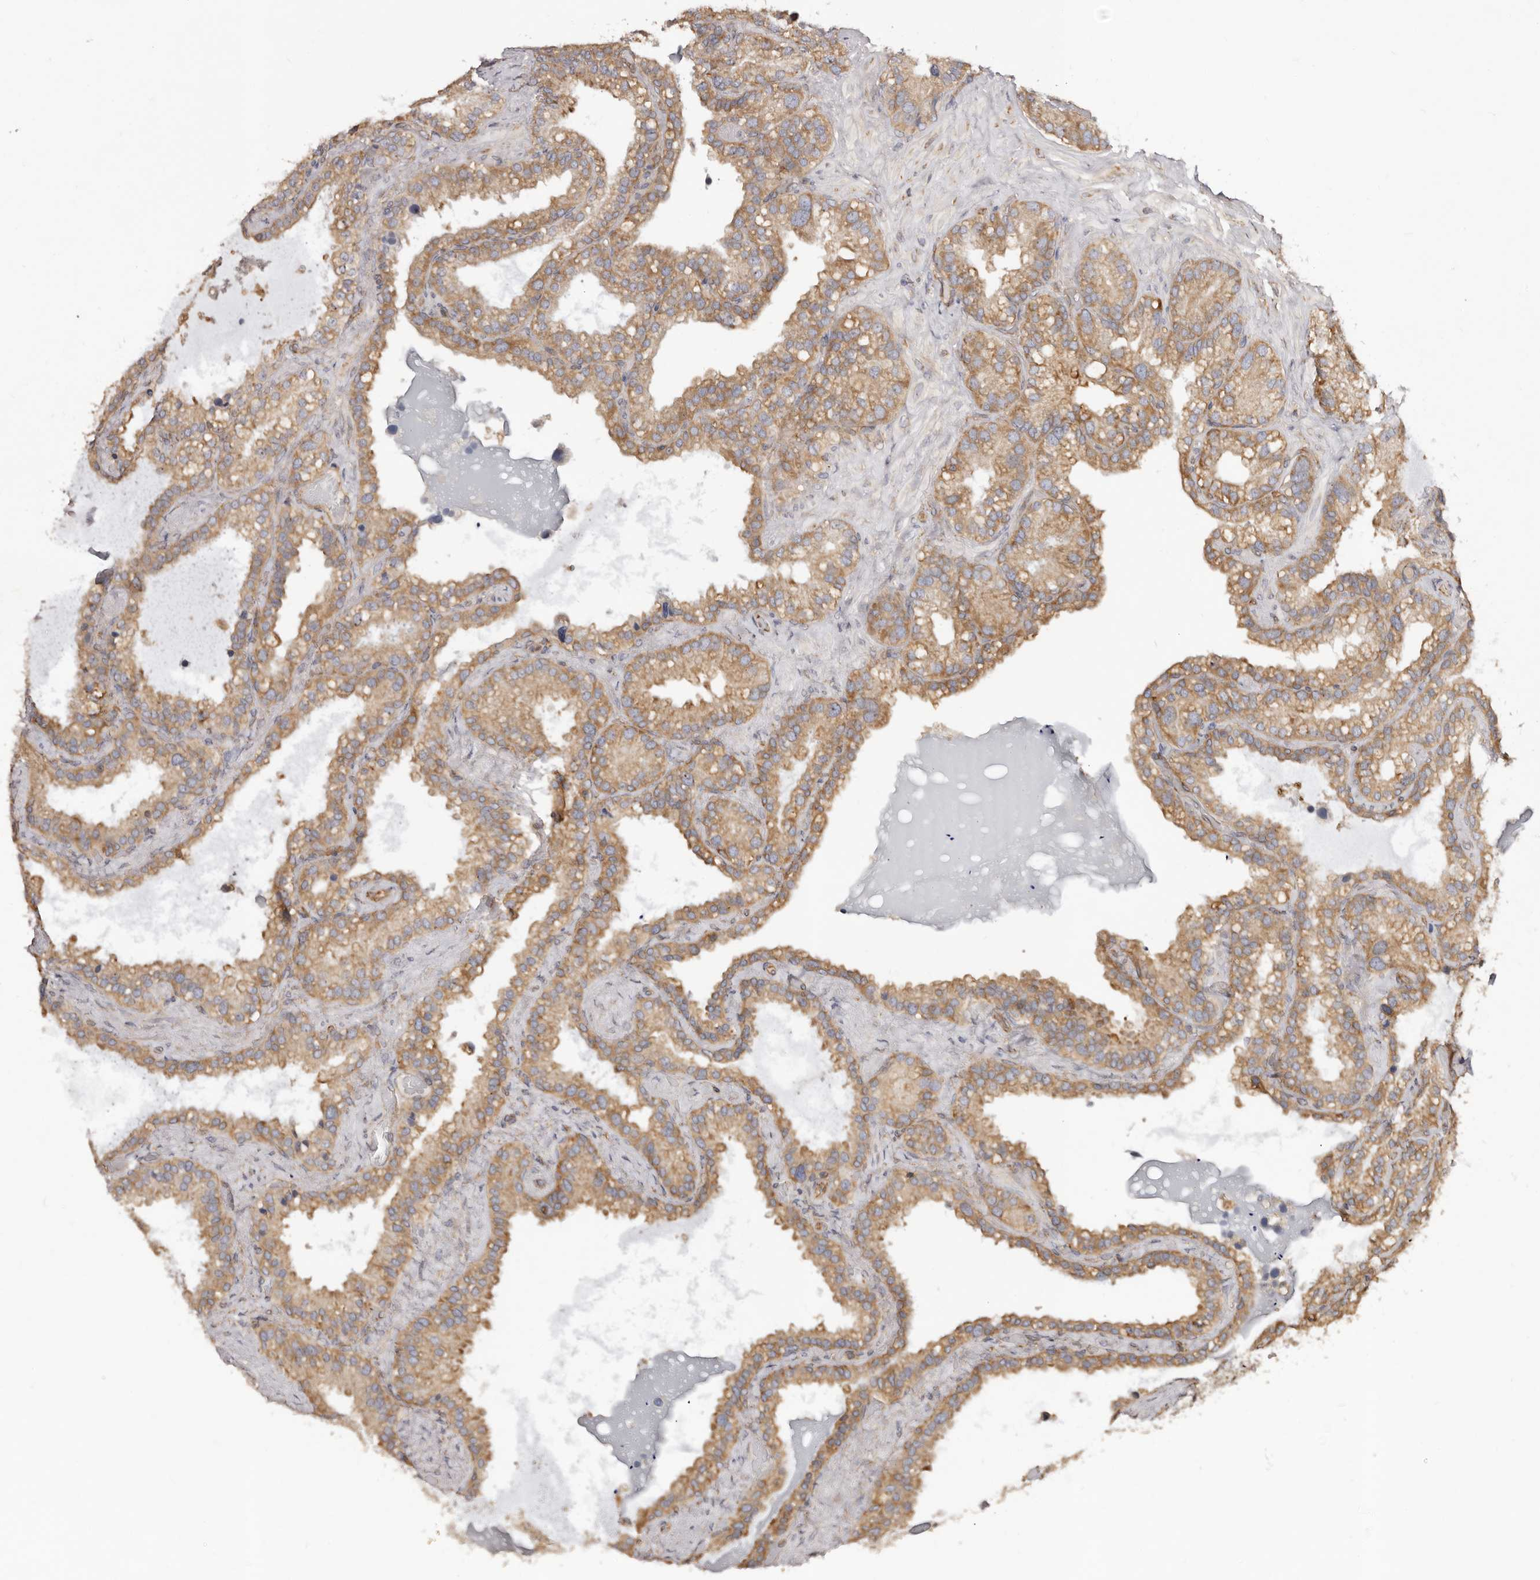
{"staining": {"intensity": "moderate", "quantity": ">75%", "location": "cytoplasmic/membranous"}, "tissue": "seminal vesicle", "cell_type": "Glandular cells", "image_type": "normal", "snomed": [{"axis": "morphology", "description": "Normal tissue, NOS"}, {"axis": "topography", "description": "Prostate"}, {"axis": "topography", "description": "Seminal veicle"}], "caption": "Immunohistochemical staining of unremarkable human seminal vesicle reveals >75% levels of moderate cytoplasmic/membranous protein staining in approximately >75% of glandular cells. (DAB IHC, brown staining for protein, blue staining for nuclei).", "gene": "RPS6", "patient": {"sex": "male", "age": 68}}